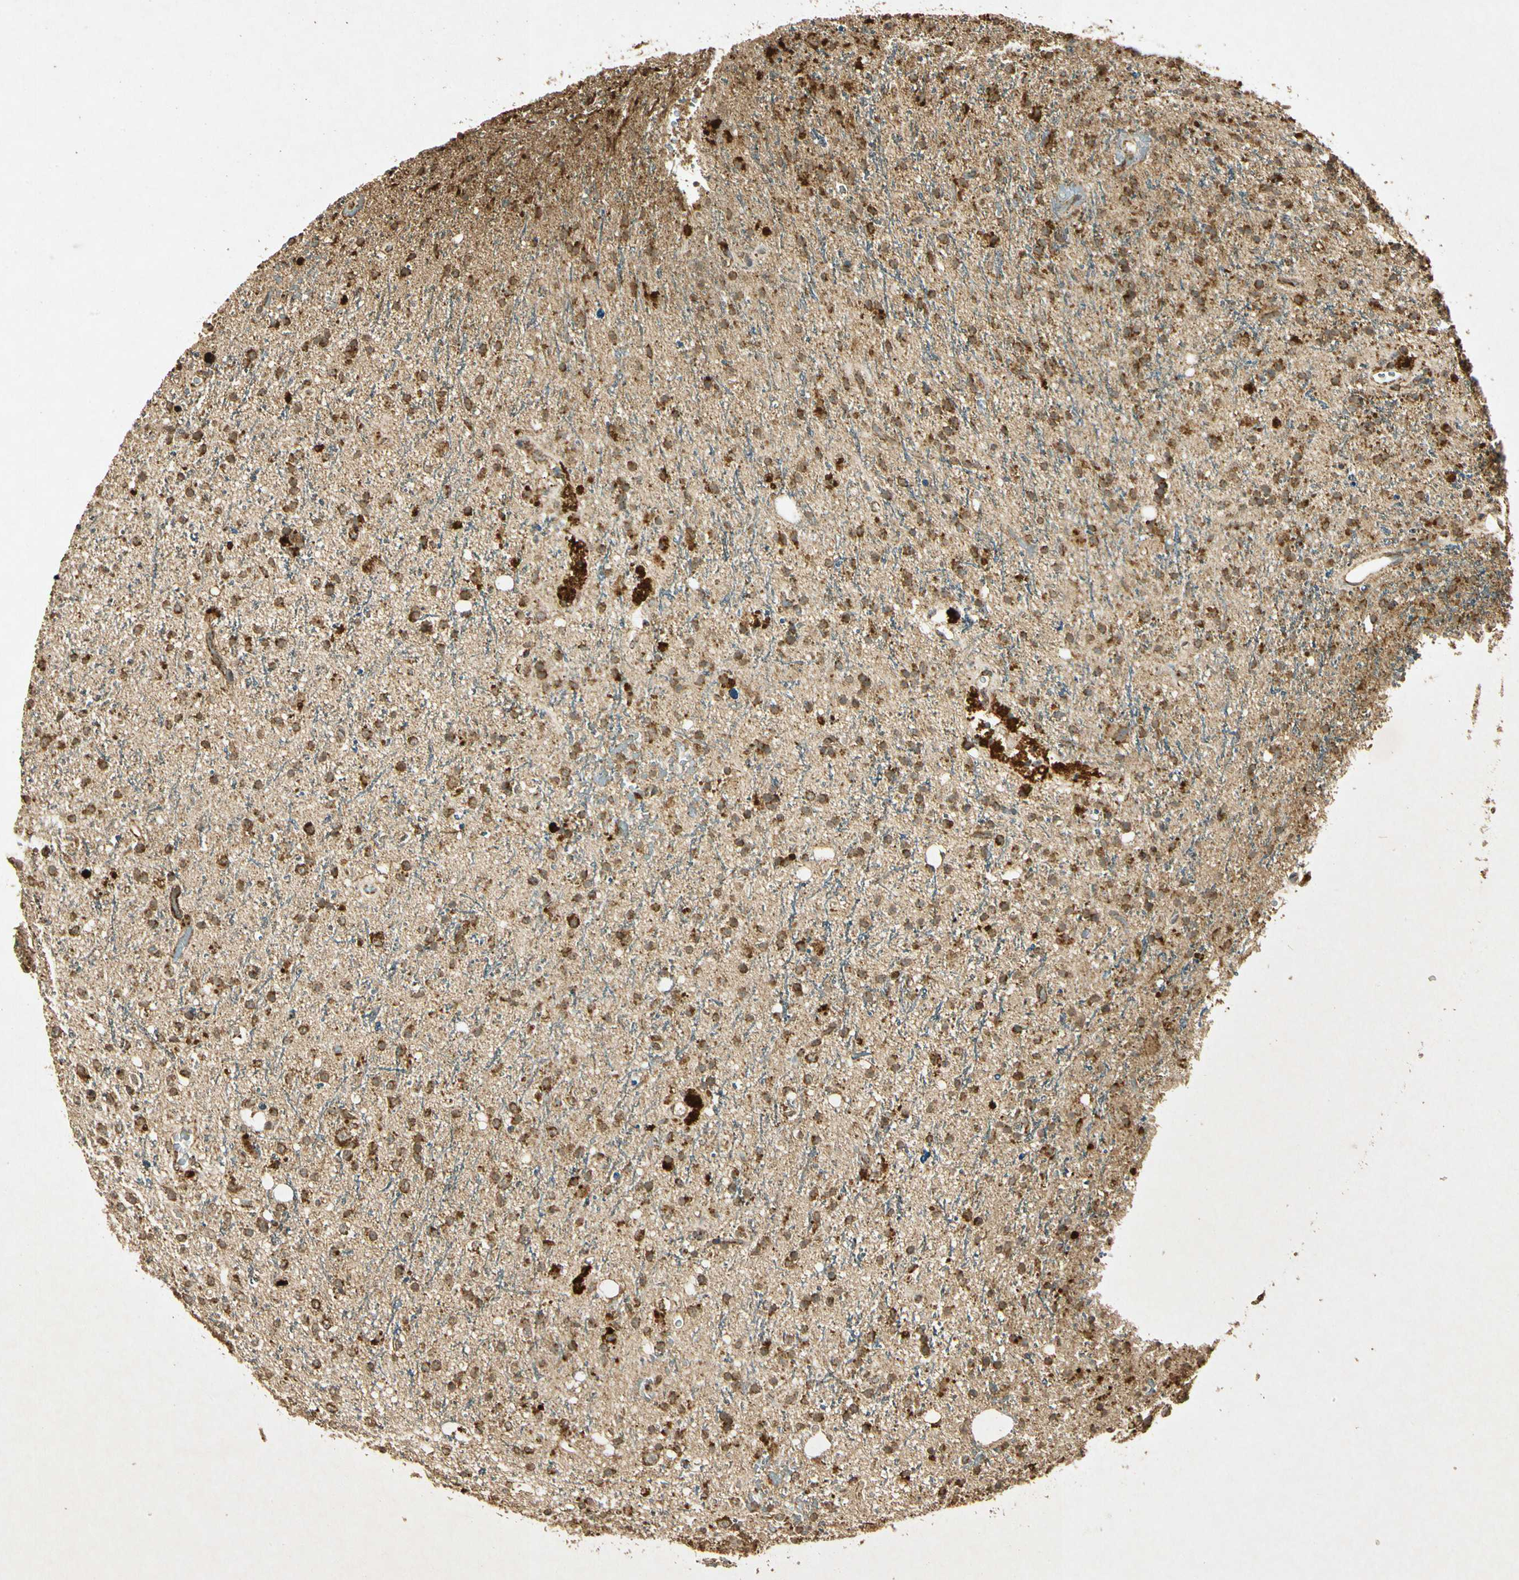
{"staining": {"intensity": "moderate", "quantity": ">75%", "location": "cytoplasmic/membranous"}, "tissue": "glioma", "cell_type": "Tumor cells", "image_type": "cancer", "snomed": [{"axis": "morphology", "description": "Glioma, malignant, High grade"}, {"axis": "topography", "description": "Brain"}], "caption": "Immunohistochemistry micrograph of neoplastic tissue: human glioma stained using IHC reveals medium levels of moderate protein expression localized specifically in the cytoplasmic/membranous of tumor cells, appearing as a cytoplasmic/membranous brown color.", "gene": "PRDX3", "patient": {"sex": "male", "age": 47}}